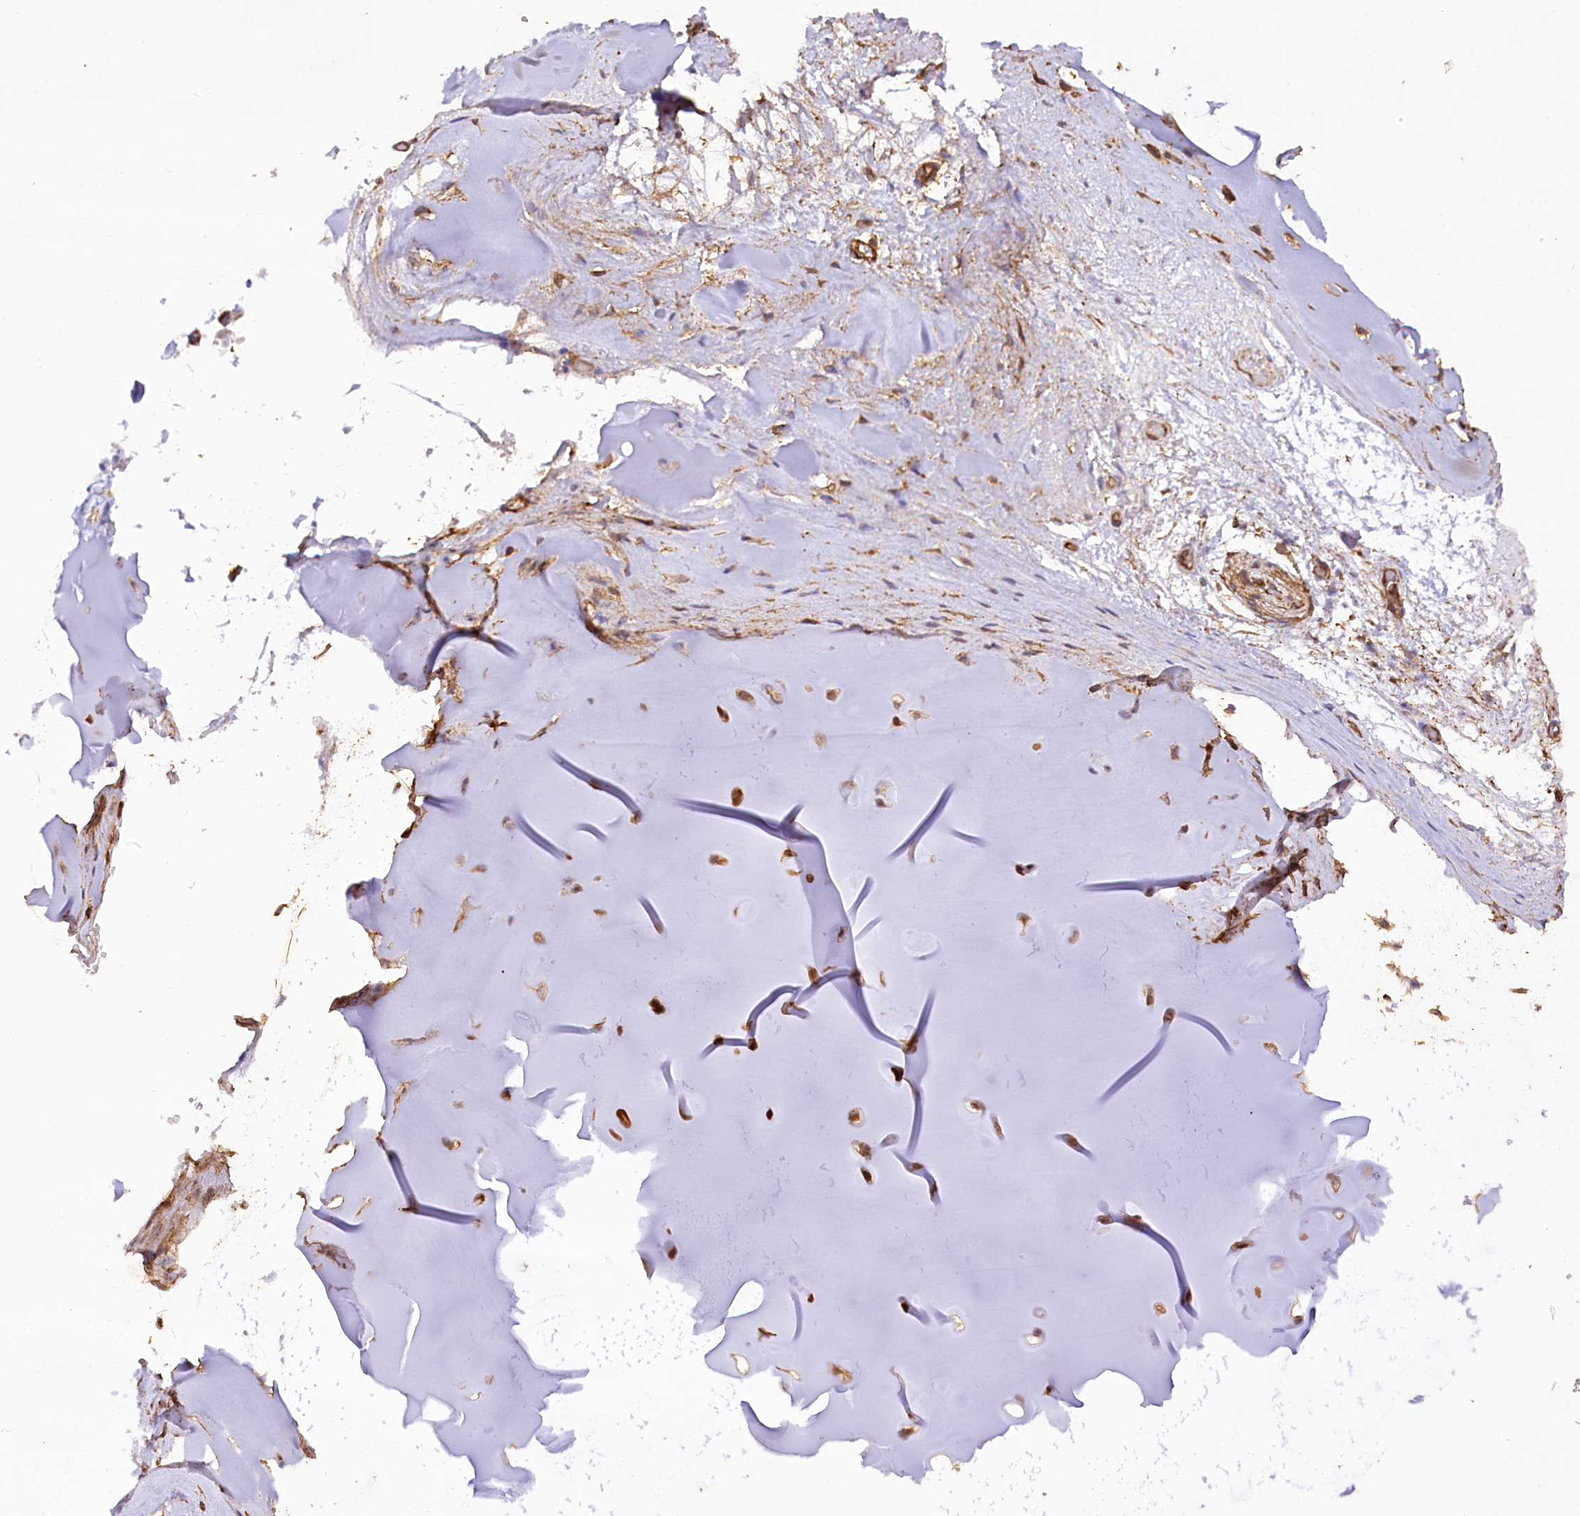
{"staining": {"intensity": "negative", "quantity": "none", "location": "none"}, "tissue": "adipose tissue", "cell_type": "Adipocytes", "image_type": "normal", "snomed": [{"axis": "morphology", "description": "Normal tissue, NOS"}, {"axis": "morphology", "description": "Basal cell carcinoma"}, {"axis": "topography", "description": "Cartilage tissue"}, {"axis": "topography", "description": "Nasopharynx"}, {"axis": "topography", "description": "Oral tissue"}], "caption": "This image is of normal adipose tissue stained with immunohistochemistry to label a protein in brown with the nuclei are counter-stained blue. There is no positivity in adipocytes.", "gene": "SYNPO2", "patient": {"sex": "female", "age": 77}}